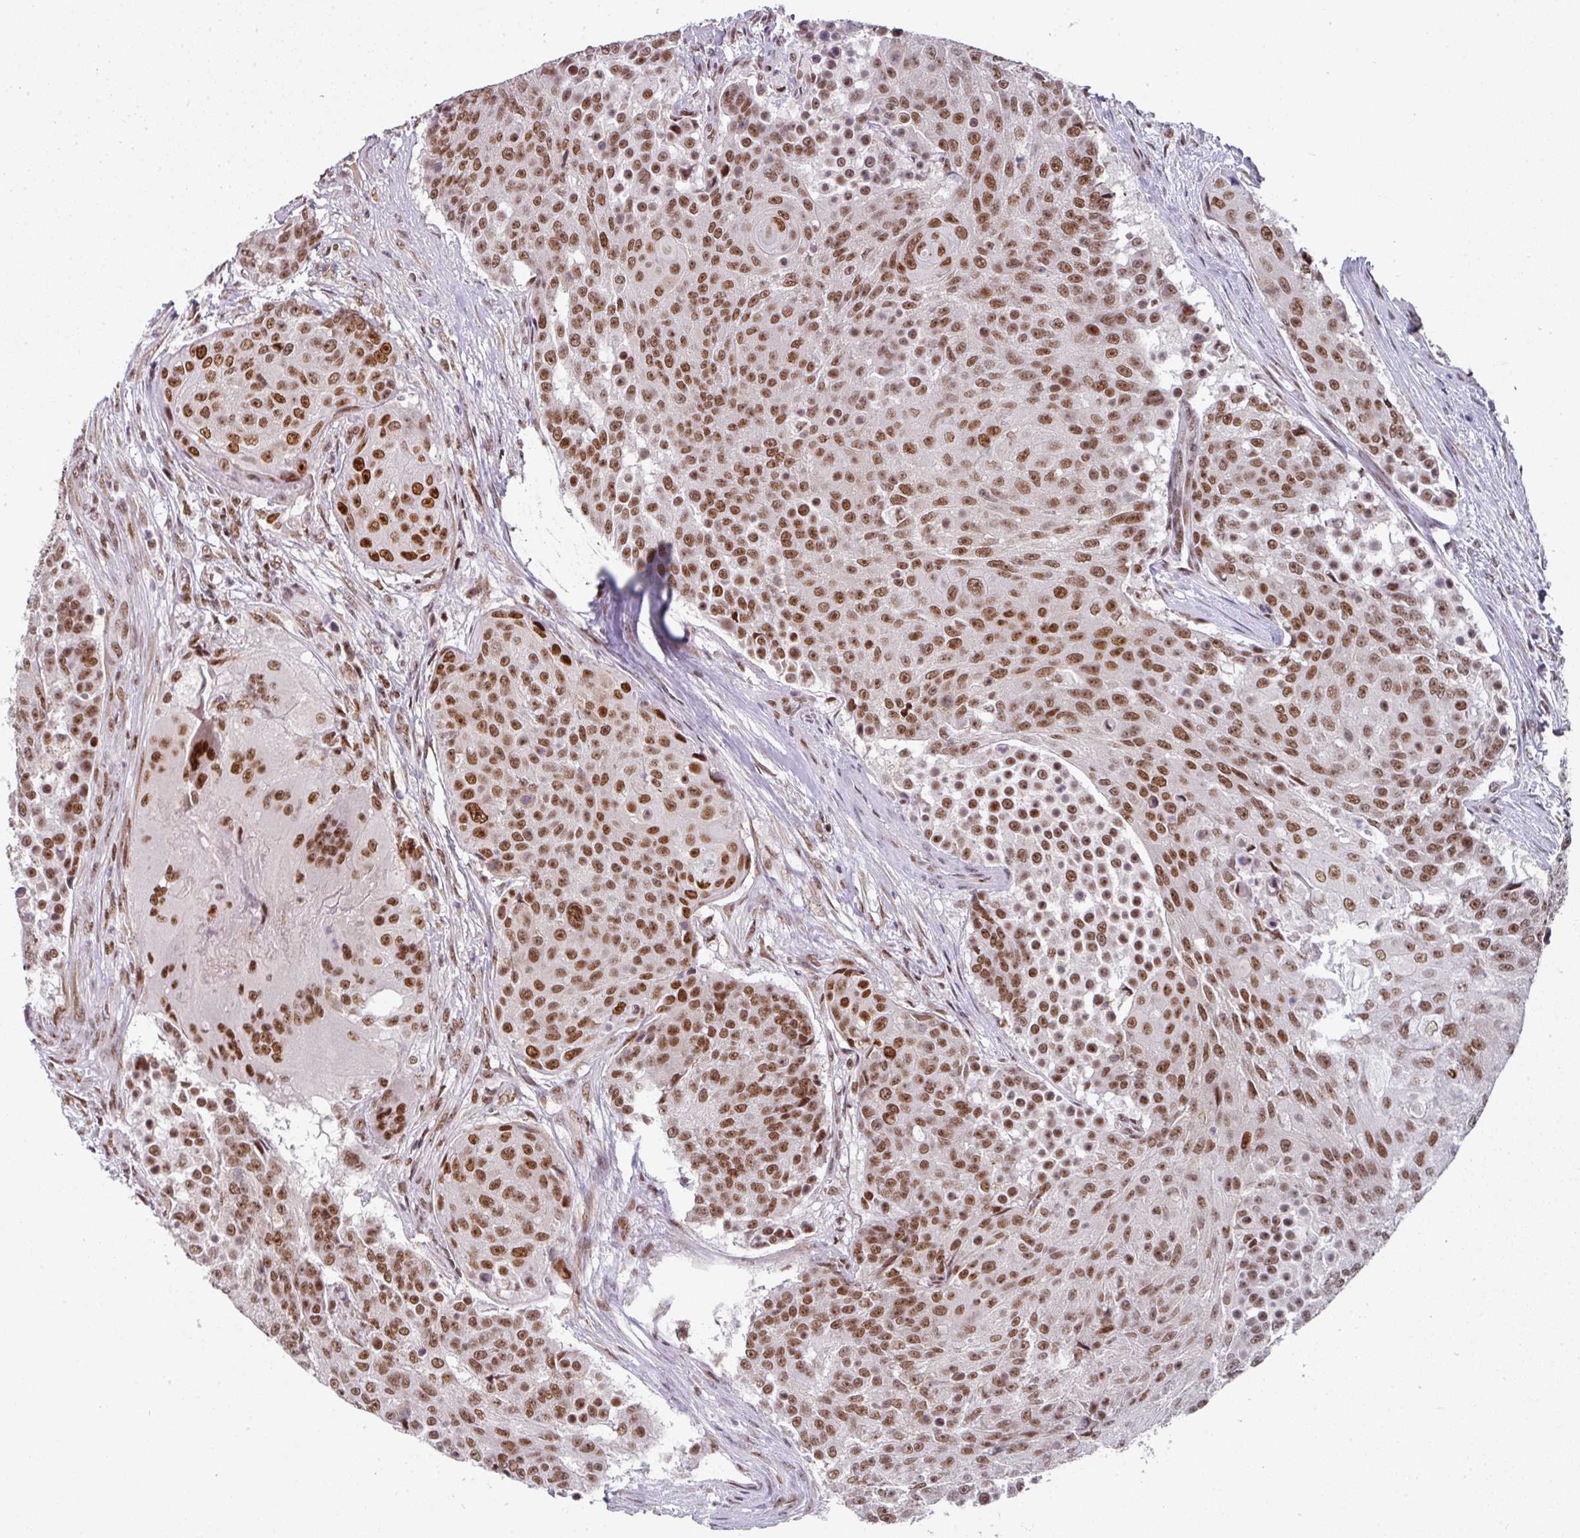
{"staining": {"intensity": "moderate", "quantity": ">75%", "location": "nuclear"}, "tissue": "urothelial cancer", "cell_type": "Tumor cells", "image_type": "cancer", "snomed": [{"axis": "morphology", "description": "Urothelial carcinoma, High grade"}, {"axis": "topography", "description": "Urinary bladder"}], "caption": "Protein expression analysis of human urothelial cancer reveals moderate nuclear staining in approximately >75% of tumor cells.", "gene": "RAD50", "patient": {"sex": "female", "age": 63}}